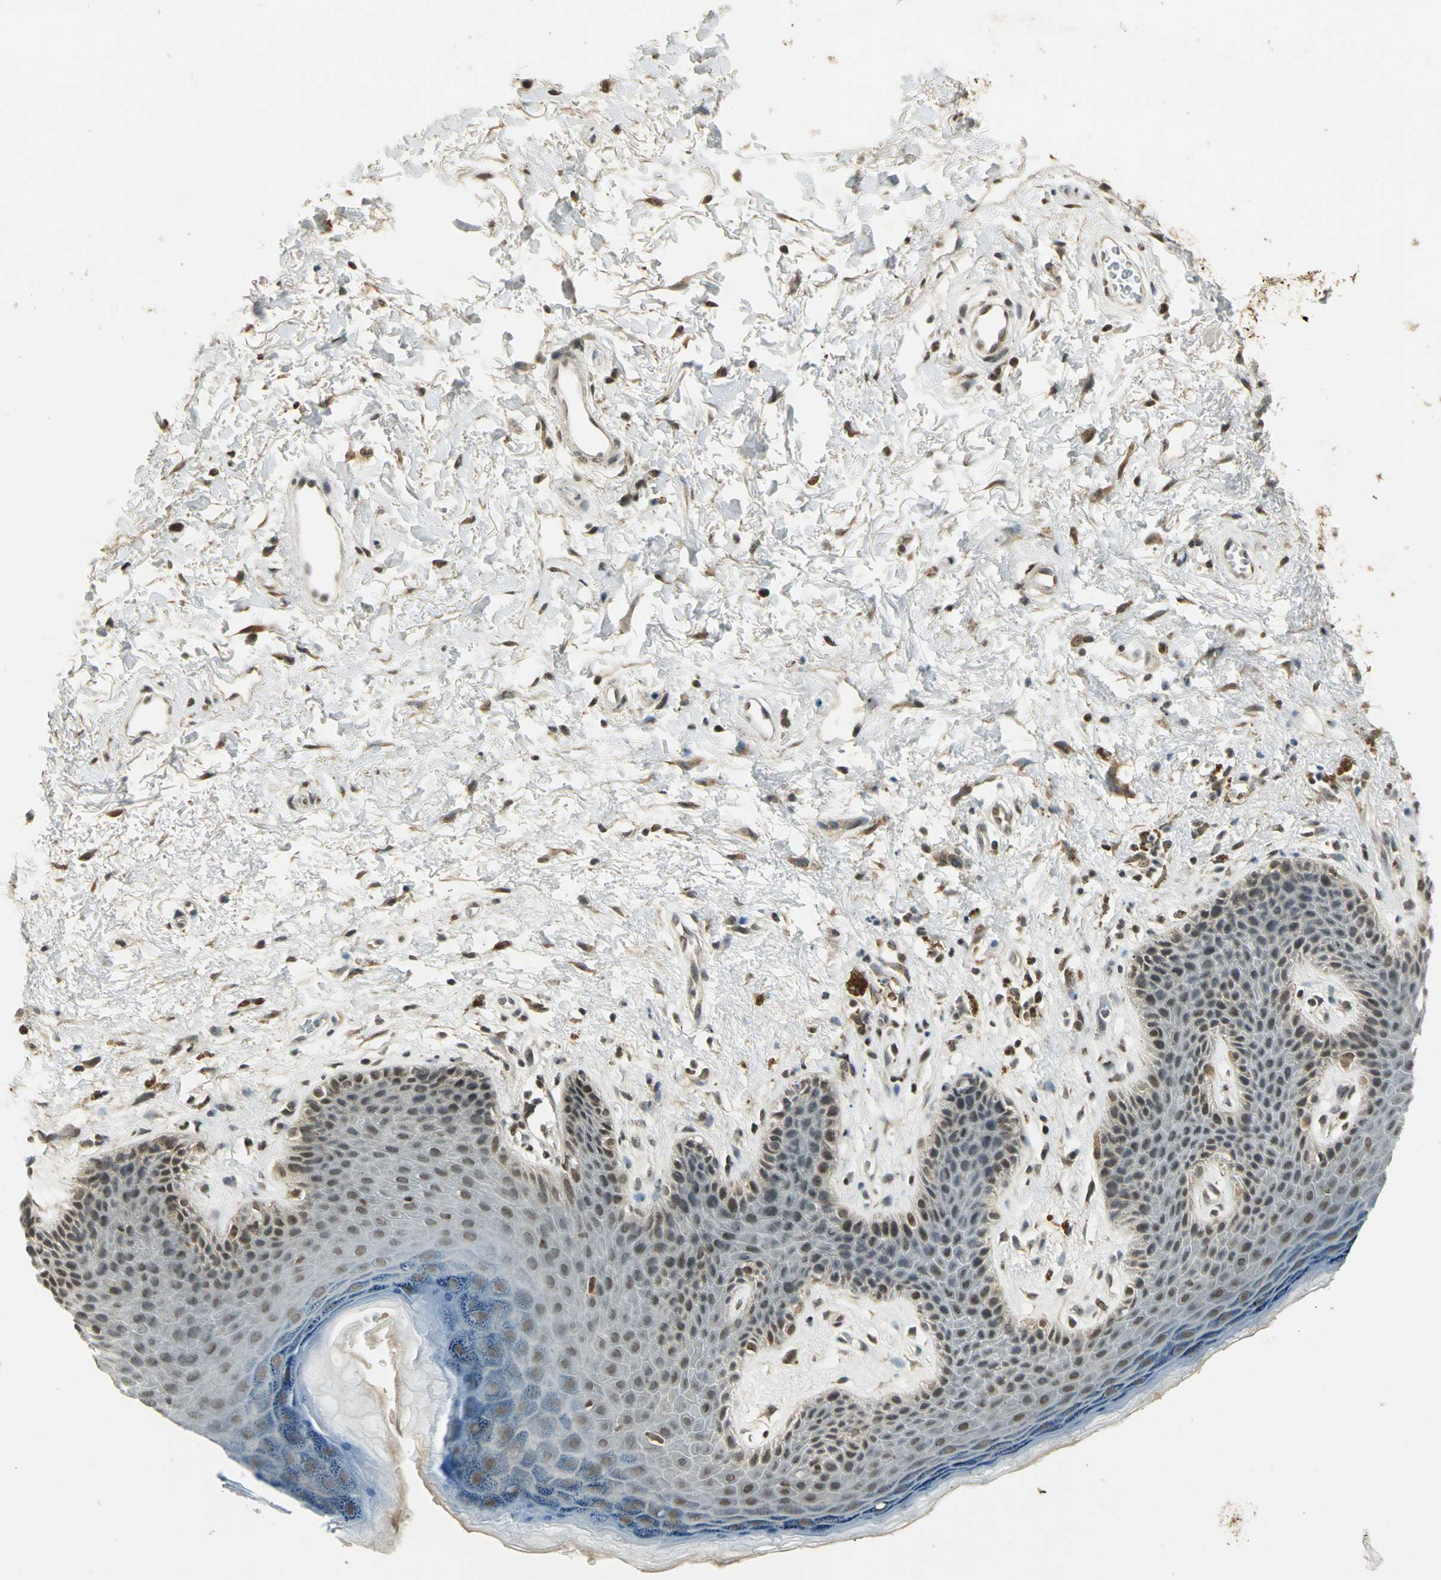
{"staining": {"intensity": "moderate", "quantity": "25%-75%", "location": "nuclear"}, "tissue": "skin", "cell_type": "Epidermal cells", "image_type": "normal", "snomed": [{"axis": "morphology", "description": "Normal tissue, NOS"}, {"axis": "topography", "description": "Anal"}], "caption": "High-magnification brightfield microscopy of benign skin stained with DAB (brown) and counterstained with hematoxylin (blue). epidermal cells exhibit moderate nuclear staining is present in about25%-75% of cells.", "gene": "RAD17", "patient": {"sex": "female", "age": 46}}